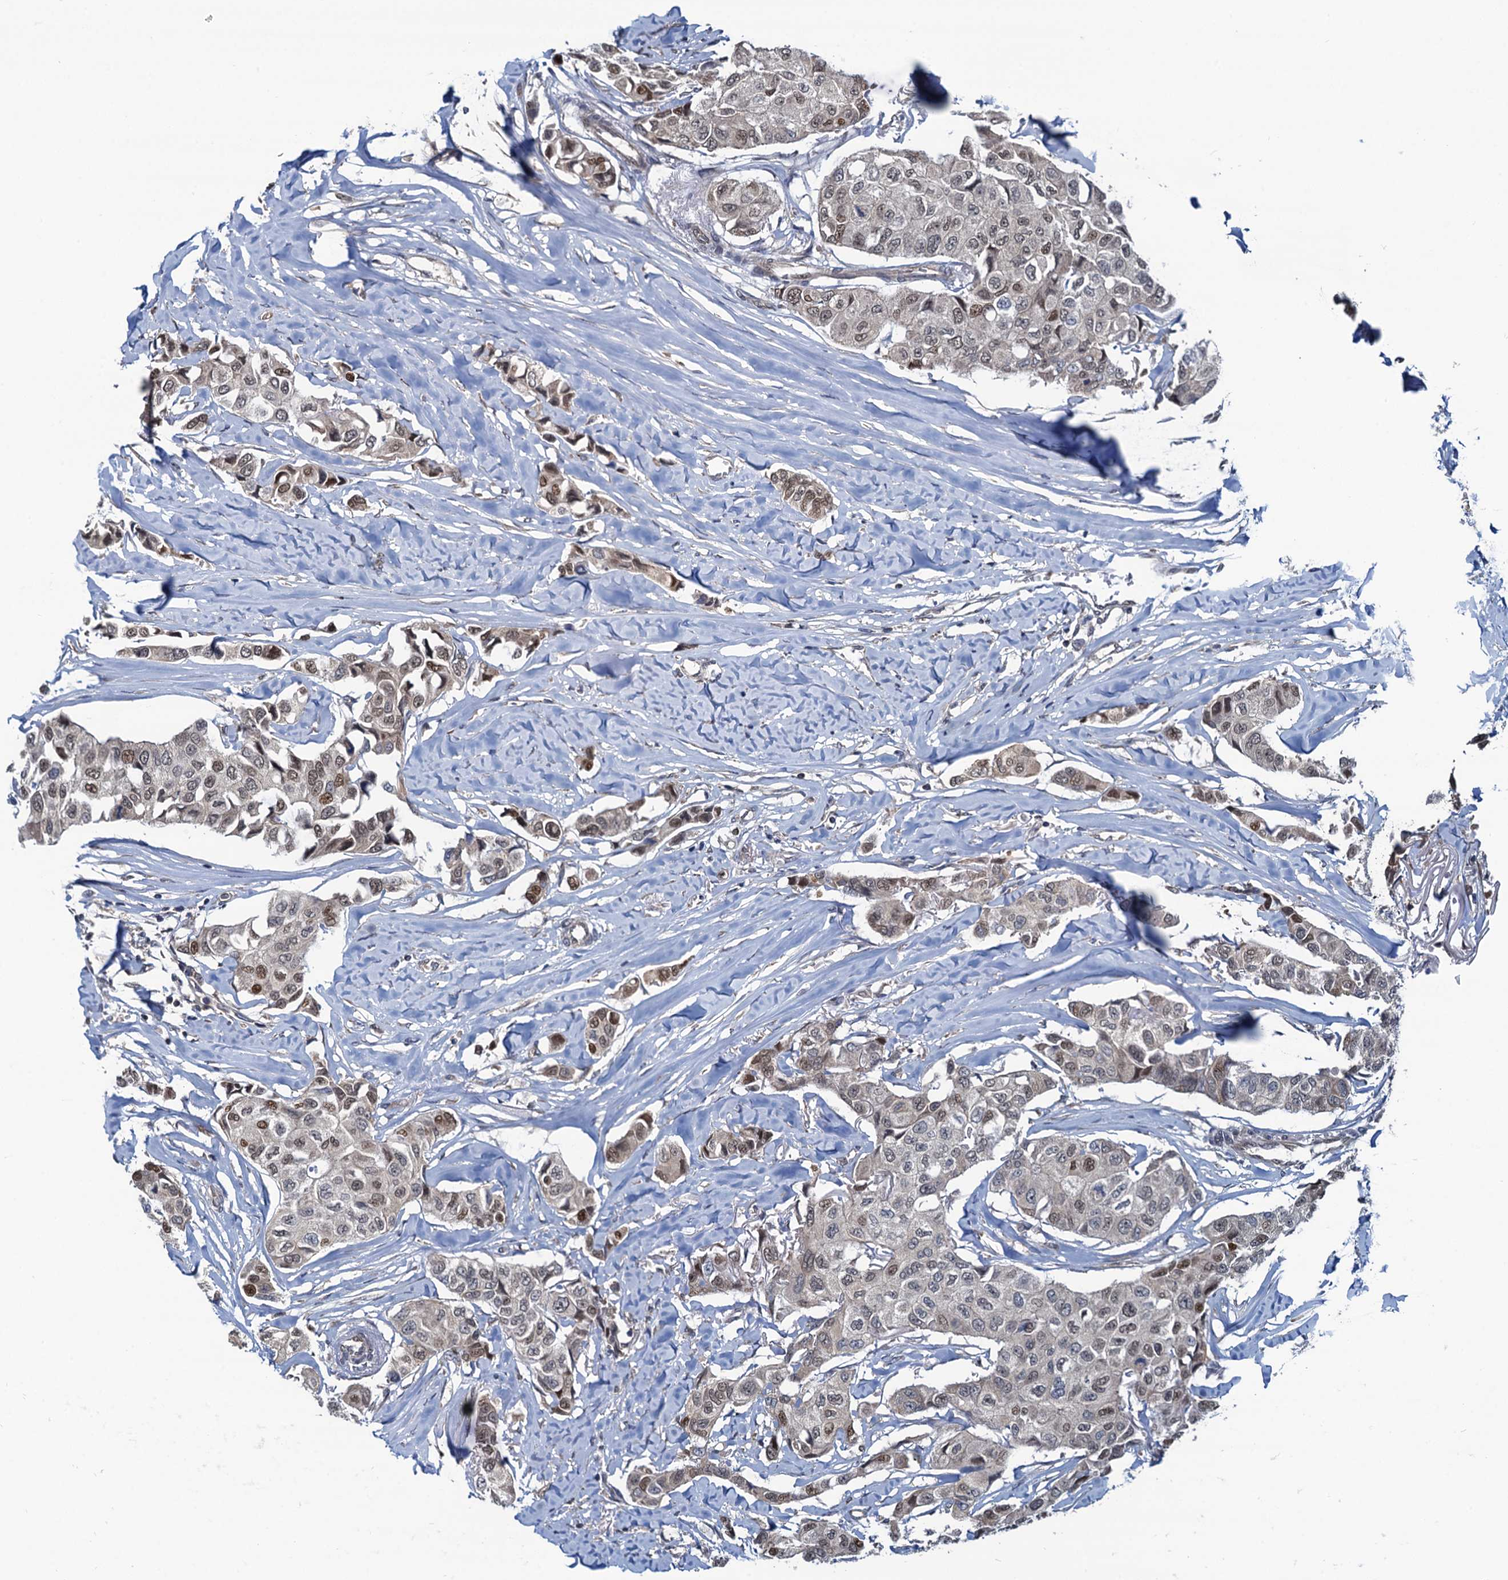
{"staining": {"intensity": "moderate", "quantity": "<25%", "location": "nuclear"}, "tissue": "breast cancer", "cell_type": "Tumor cells", "image_type": "cancer", "snomed": [{"axis": "morphology", "description": "Duct carcinoma"}, {"axis": "topography", "description": "Breast"}], "caption": "Immunohistochemistry (IHC) of human breast cancer (intraductal carcinoma) displays low levels of moderate nuclear expression in approximately <25% of tumor cells. The staining was performed using DAB, with brown indicating positive protein expression. Nuclei are stained blue with hematoxylin.", "gene": "RNF125", "patient": {"sex": "female", "age": 80}}